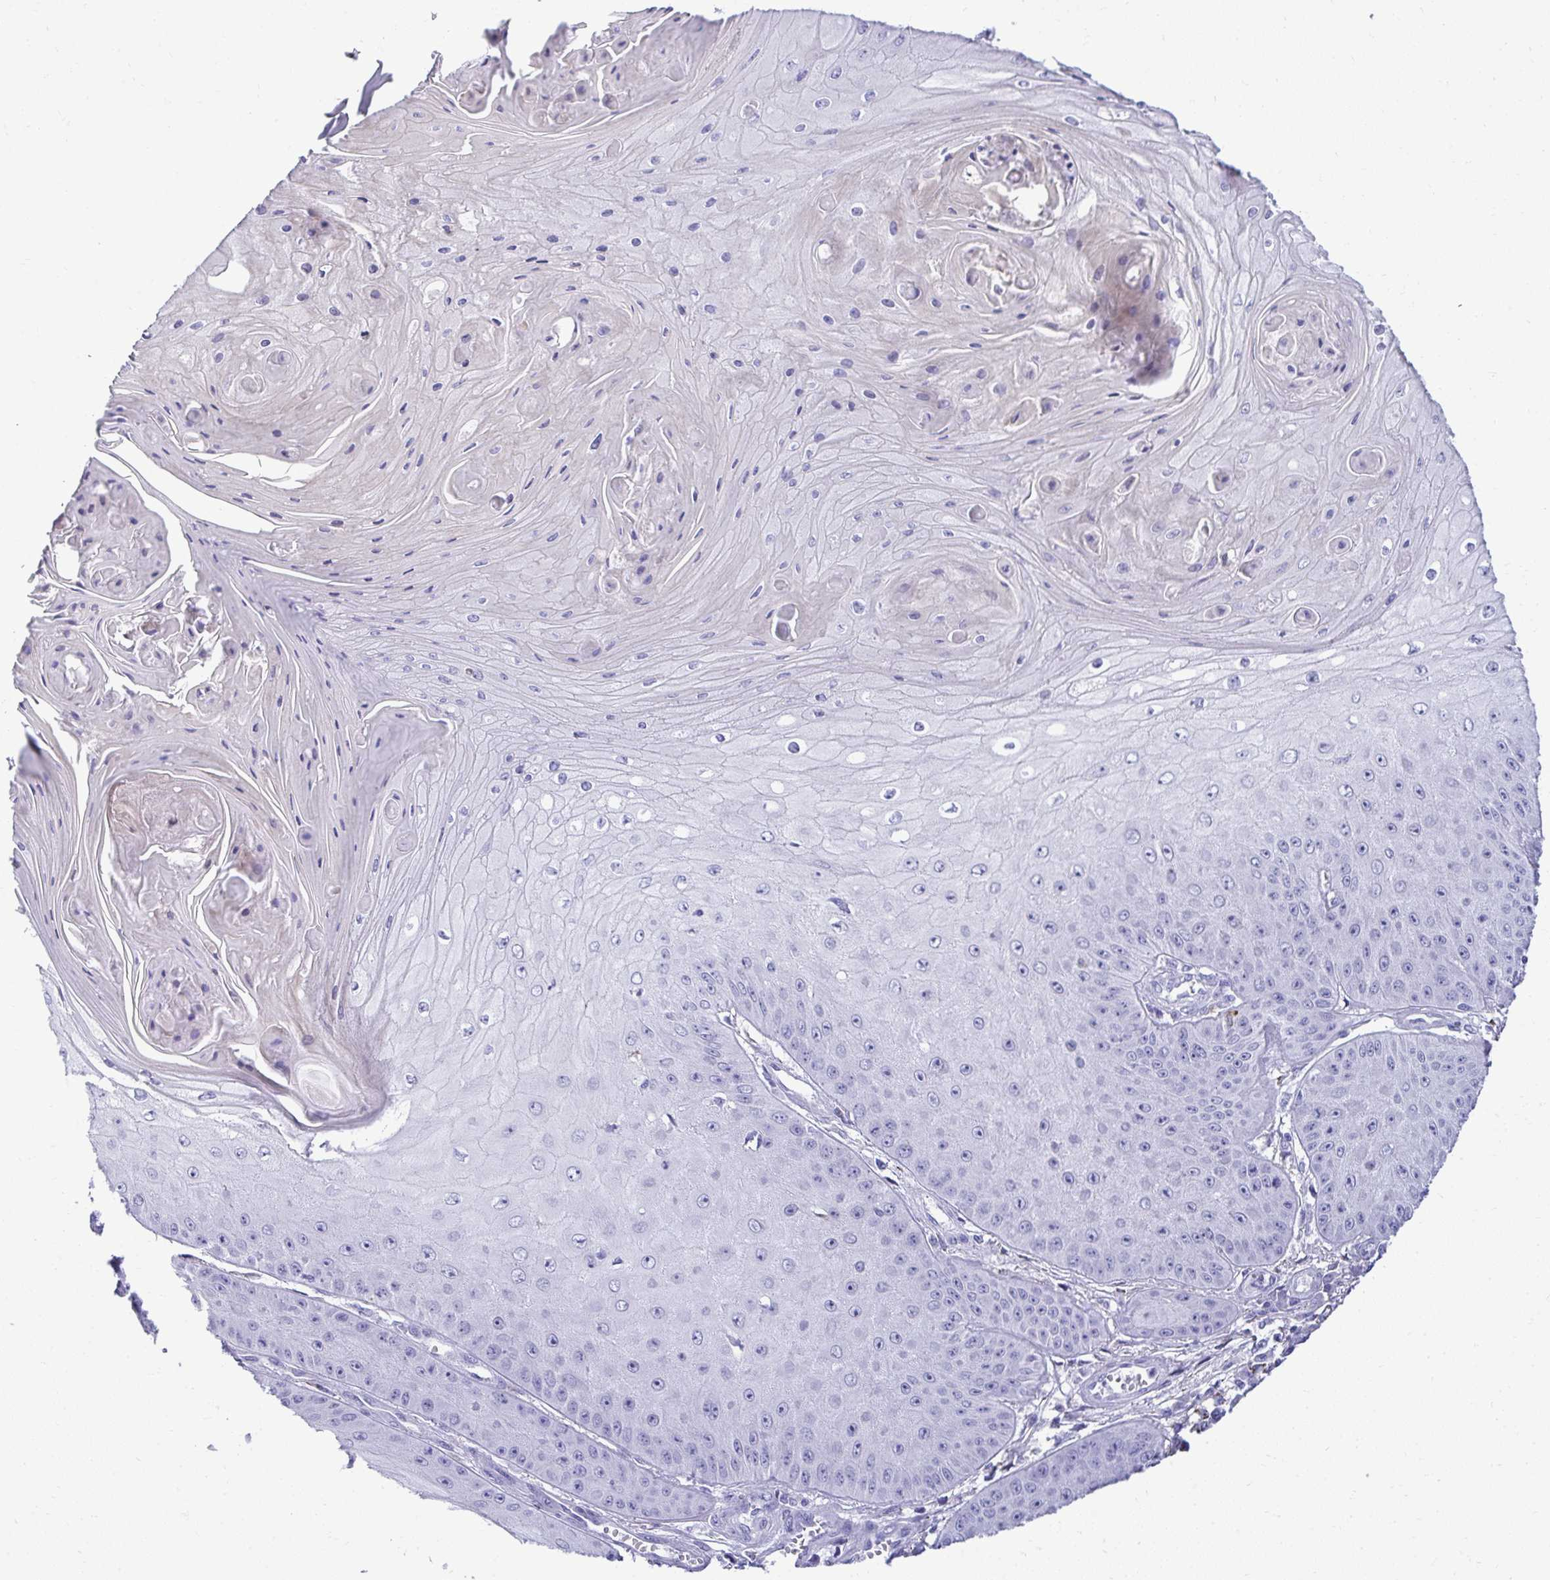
{"staining": {"intensity": "negative", "quantity": "none", "location": "none"}, "tissue": "skin cancer", "cell_type": "Tumor cells", "image_type": "cancer", "snomed": [{"axis": "morphology", "description": "Squamous cell carcinoma, NOS"}, {"axis": "topography", "description": "Skin"}], "caption": "IHC image of neoplastic tissue: human skin cancer (squamous cell carcinoma) stained with DAB shows no significant protein staining in tumor cells.", "gene": "AIG1", "patient": {"sex": "male", "age": 70}}